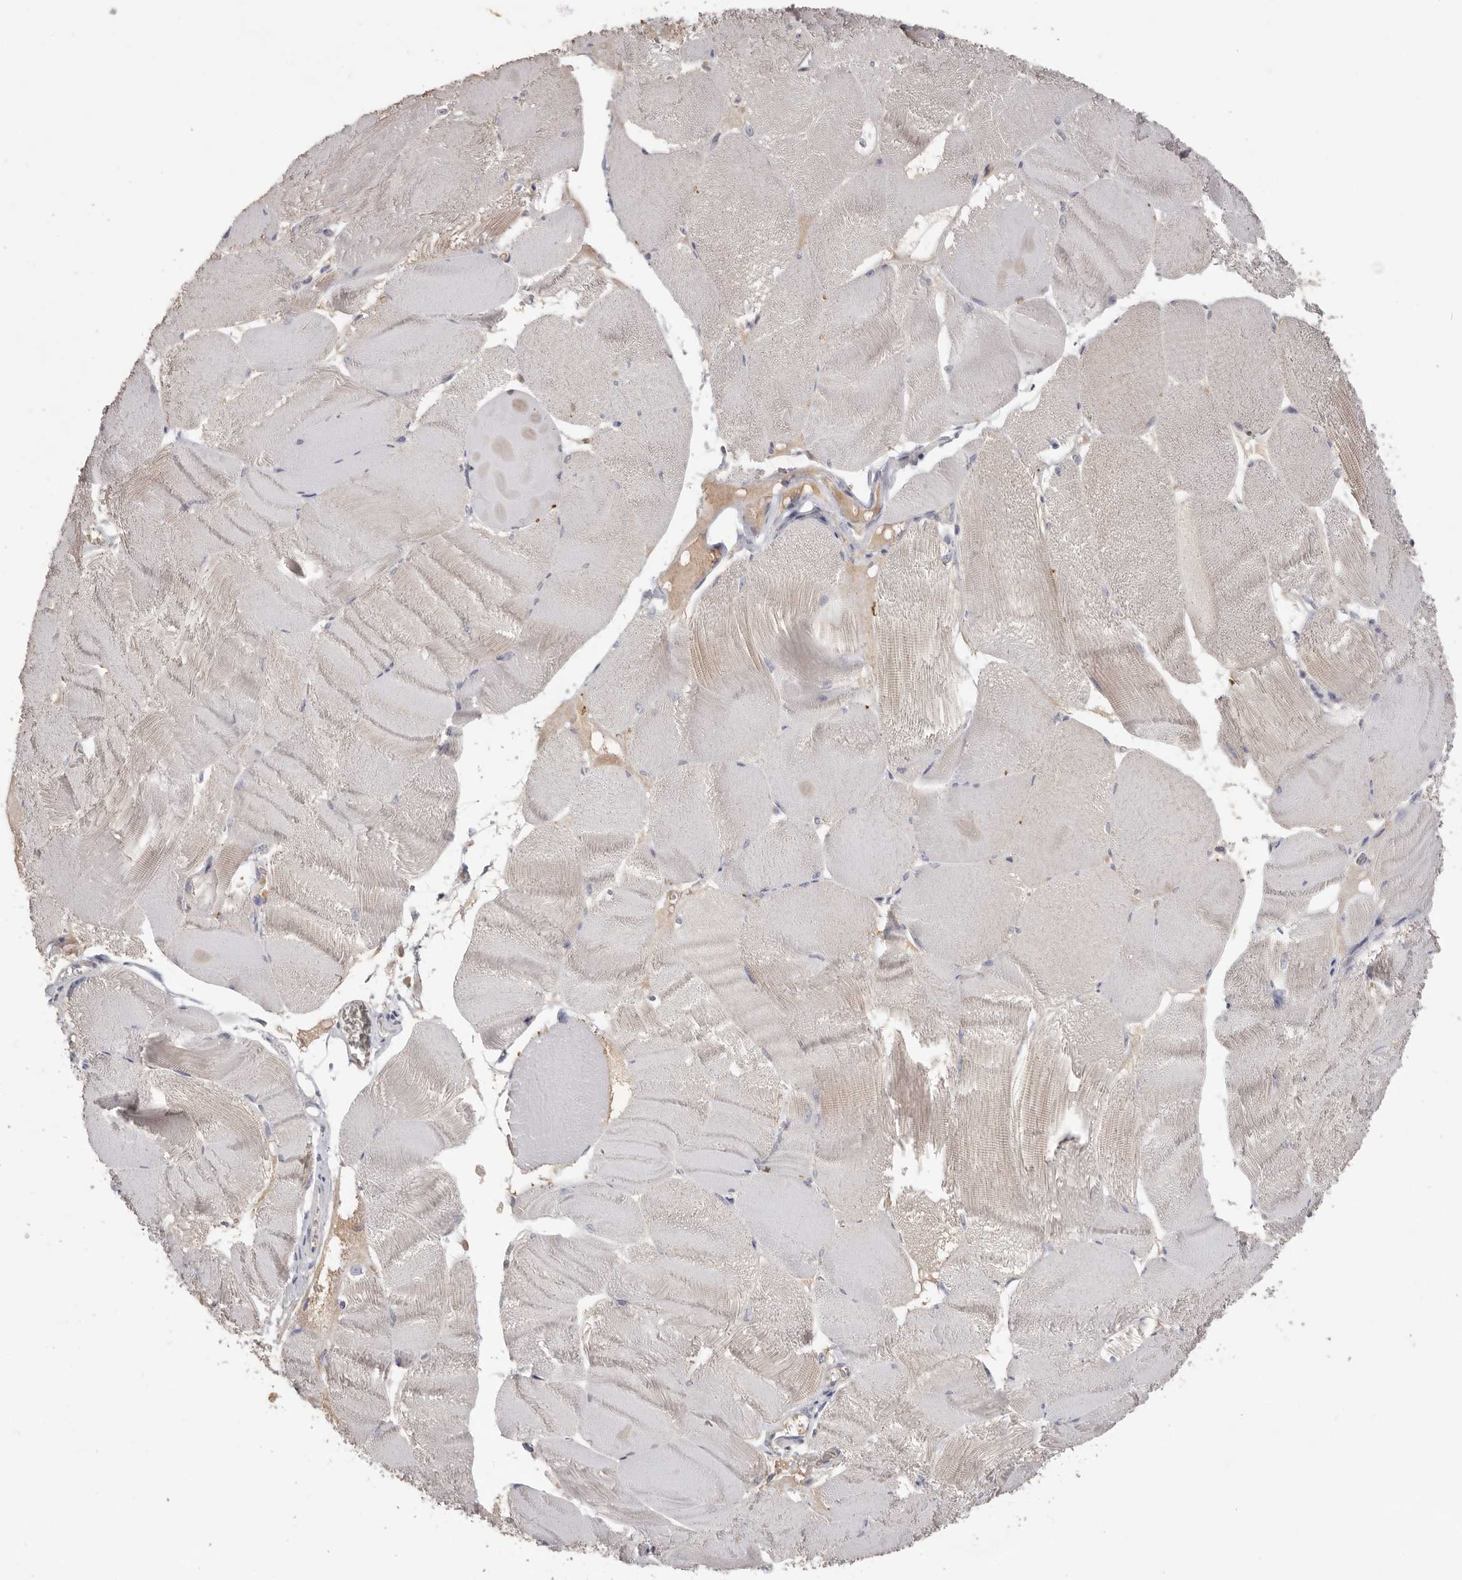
{"staining": {"intensity": "negative", "quantity": "none", "location": "none"}, "tissue": "skeletal muscle", "cell_type": "Myocytes", "image_type": "normal", "snomed": [{"axis": "morphology", "description": "Normal tissue, NOS"}, {"axis": "morphology", "description": "Basal cell carcinoma"}, {"axis": "topography", "description": "Skeletal muscle"}], "caption": "Immunohistochemistry of unremarkable human skeletal muscle shows no expression in myocytes.", "gene": "HCAR2", "patient": {"sex": "female", "age": 64}}